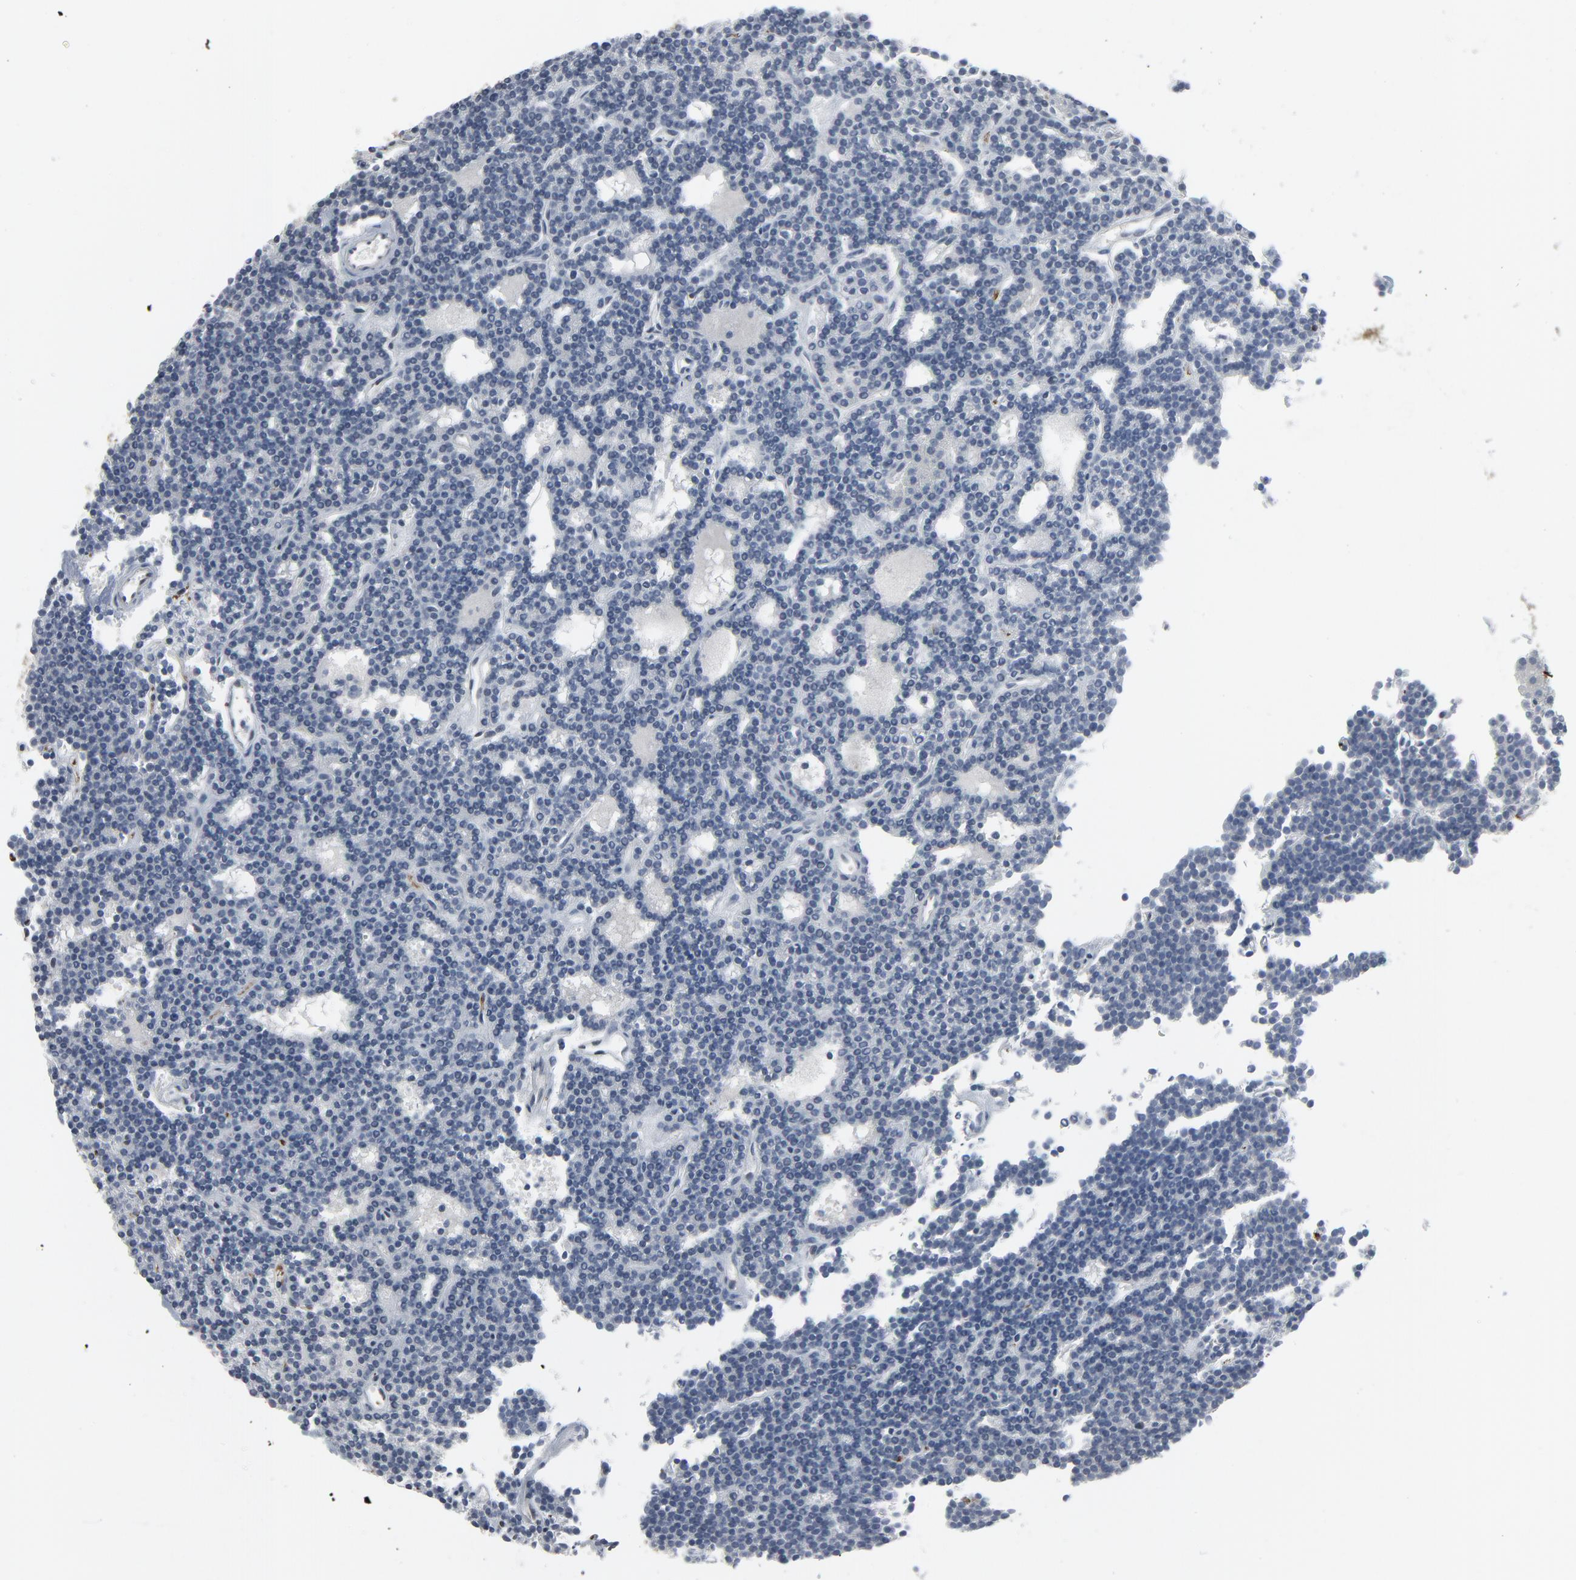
{"staining": {"intensity": "negative", "quantity": "none", "location": "none"}, "tissue": "parathyroid gland", "cell_type": "Glandular cells", "image_type": "normal", "snomed": [{"axis": "morphology", "description": "Normal tissue, NOS"}, {"axis": "topography", "description": "Parathyroid gland"}], "caption": "Glandular cells show no significant protein expression in benign parathyroid gland. Brightfield microscopy of IHC stained with DAB (3,3'-diaminobenzidine) (brown) and hematoxylin (blue), captured at high magnification.", "gene": "STAT5A", "patient": {"sex": "female", "age": 45}}